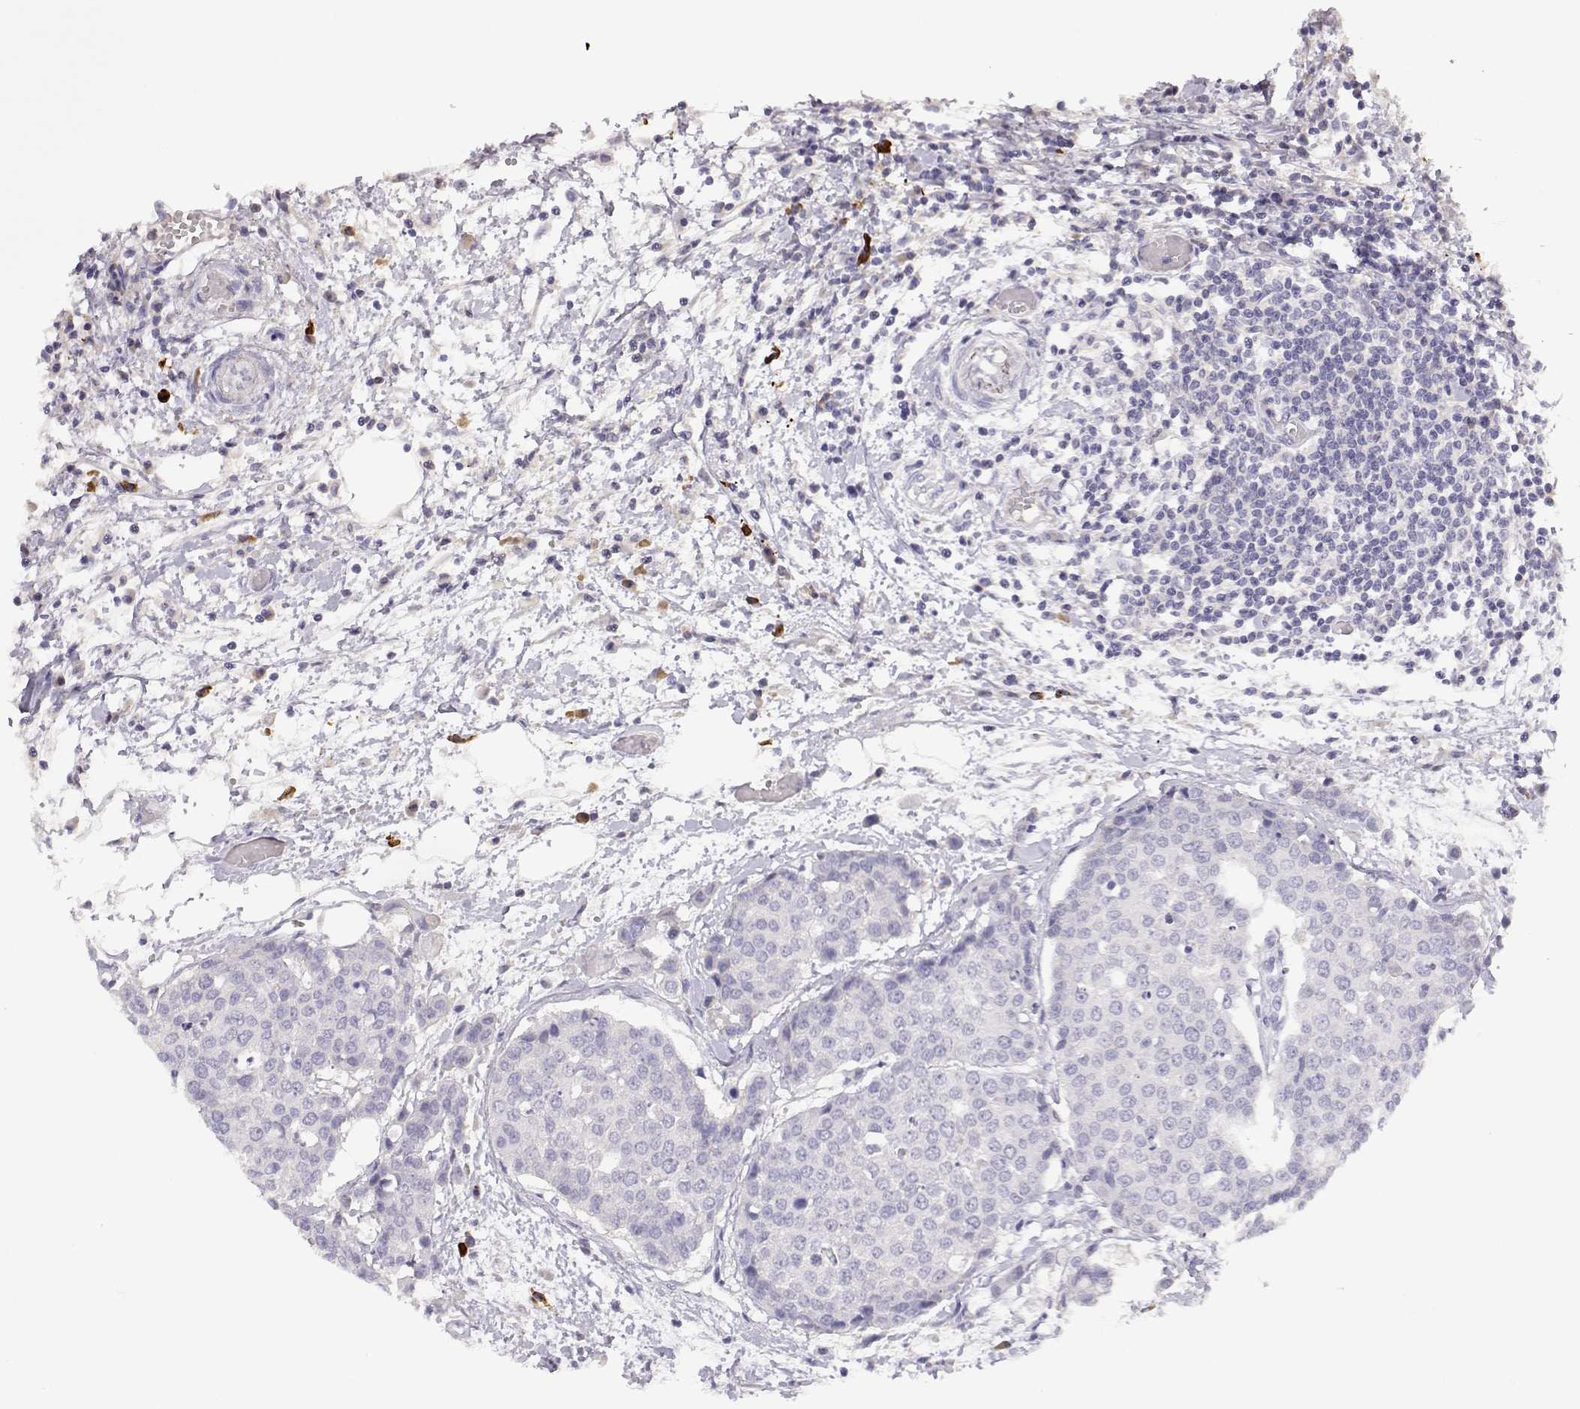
{"staining": {"intensity": "negative", "quantity": "none", "location": "none"}, "tissue": "carcinoid", "cell_type": "Tumor cells", "image_type": "cancer", "snomed": [{"axis": "morphology", "description": "Carcinoid, malignant, NOS"}, {"axis": "topography", "description": "Colon"}], "caption": "DAB (3,3'-diaminobenzidine) immunohistochemical staining of human carcinoid (malignant) exhibits no significant positivity in tumor cells.", "gene": "CDHR1", "patient": {"sex": "male", "age": 81}}